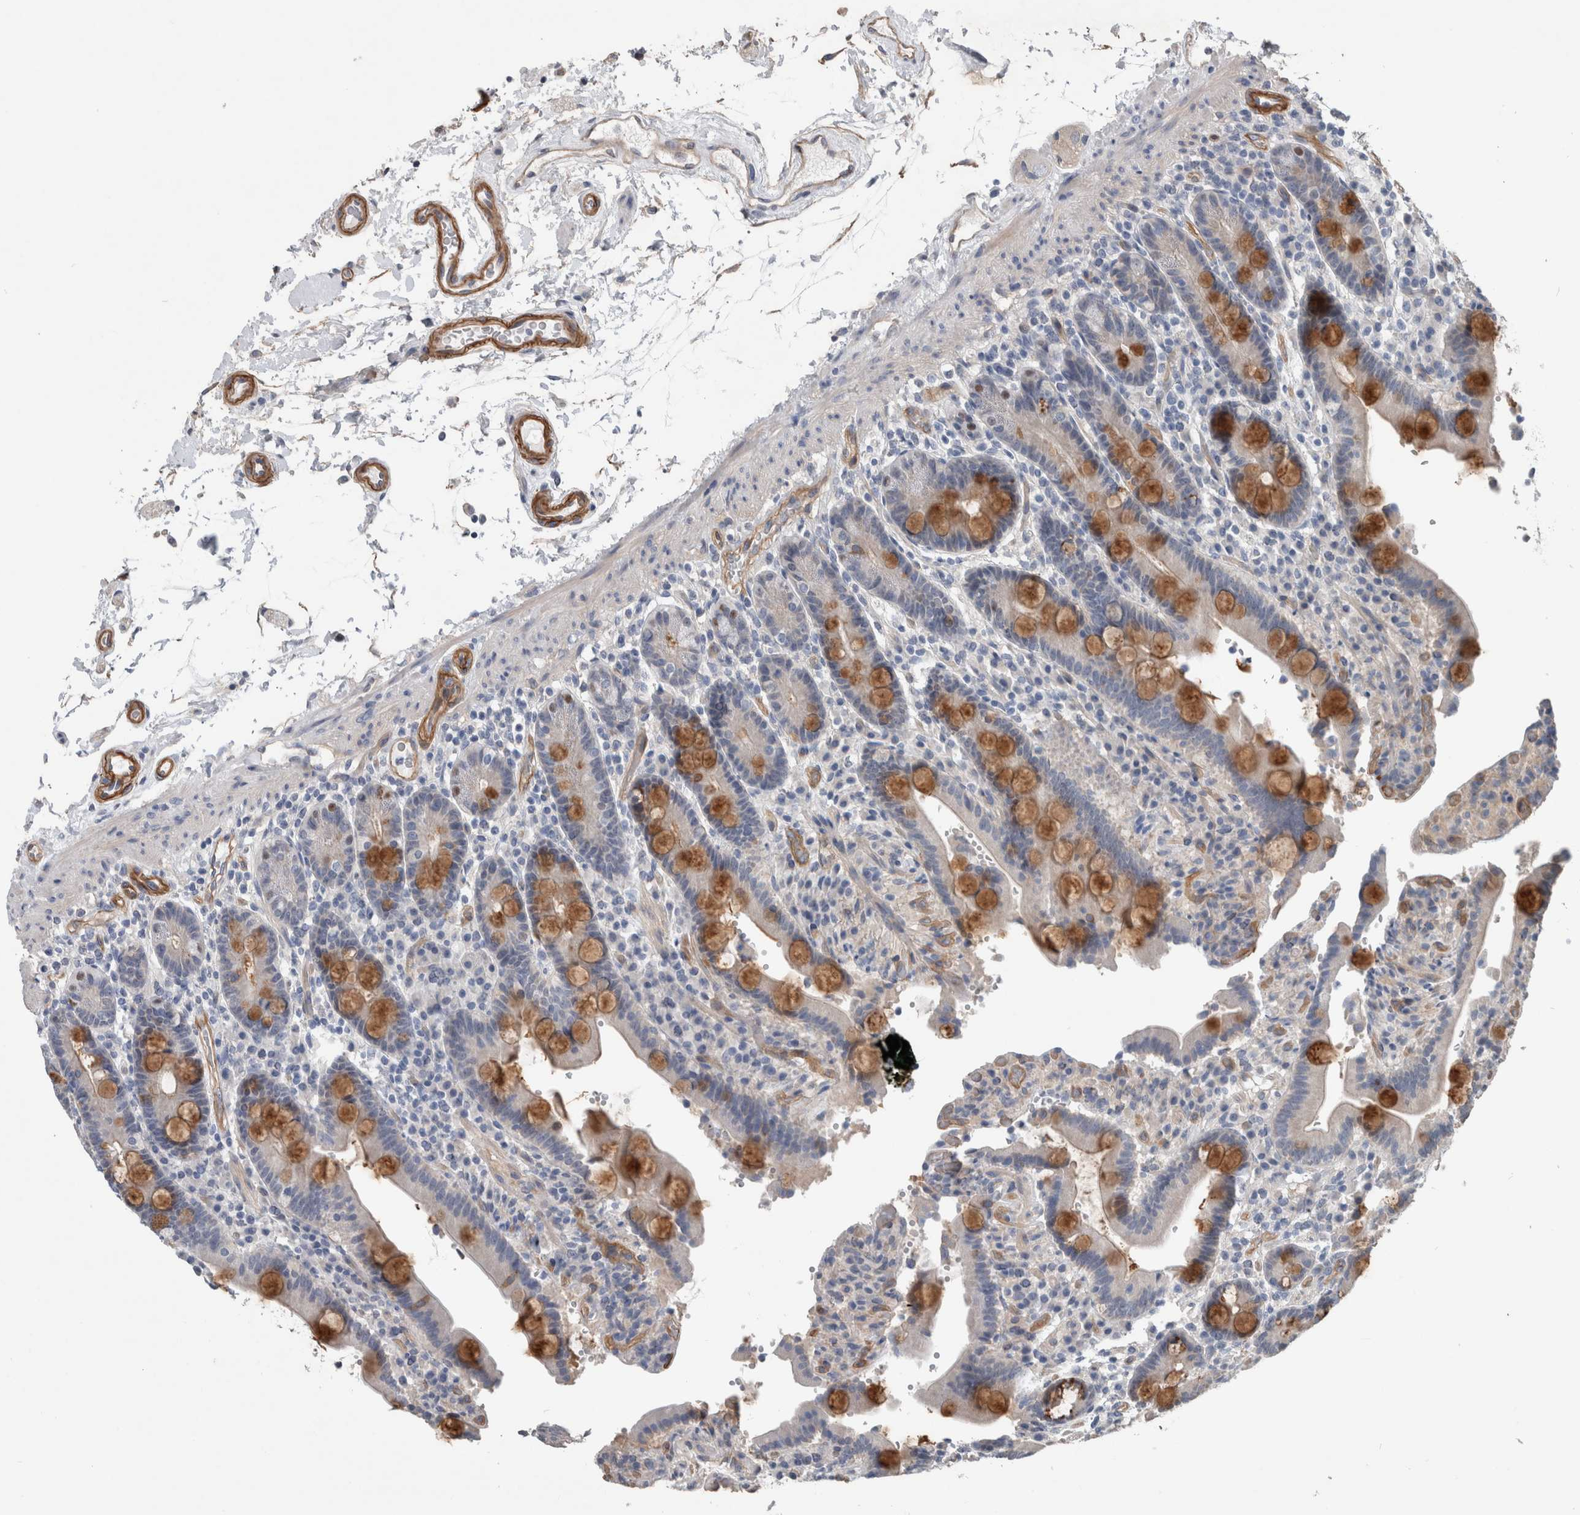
{"staining": {"intensity": "moderate", "quantity": "<25%", "location": "cytoplasmic/membranous"}, "tissue": "duodenum", "cell_type": "Glandular cells", "image_type": "normal", "snomed": [{"axis": "morphology", "description": "Normal tissue, NOS"}, {"axis": "topography", "description": "Small intestine, NOS"}], "caption": "Immunohistochemical staining of unremarkable human duodenum exhibits <25% levels of moderate cytoplasmic/membranous protein positivity in about <25% of glandular cells.", "gene": "BCAM", "patient": {"sex": "female", "age": 71}}